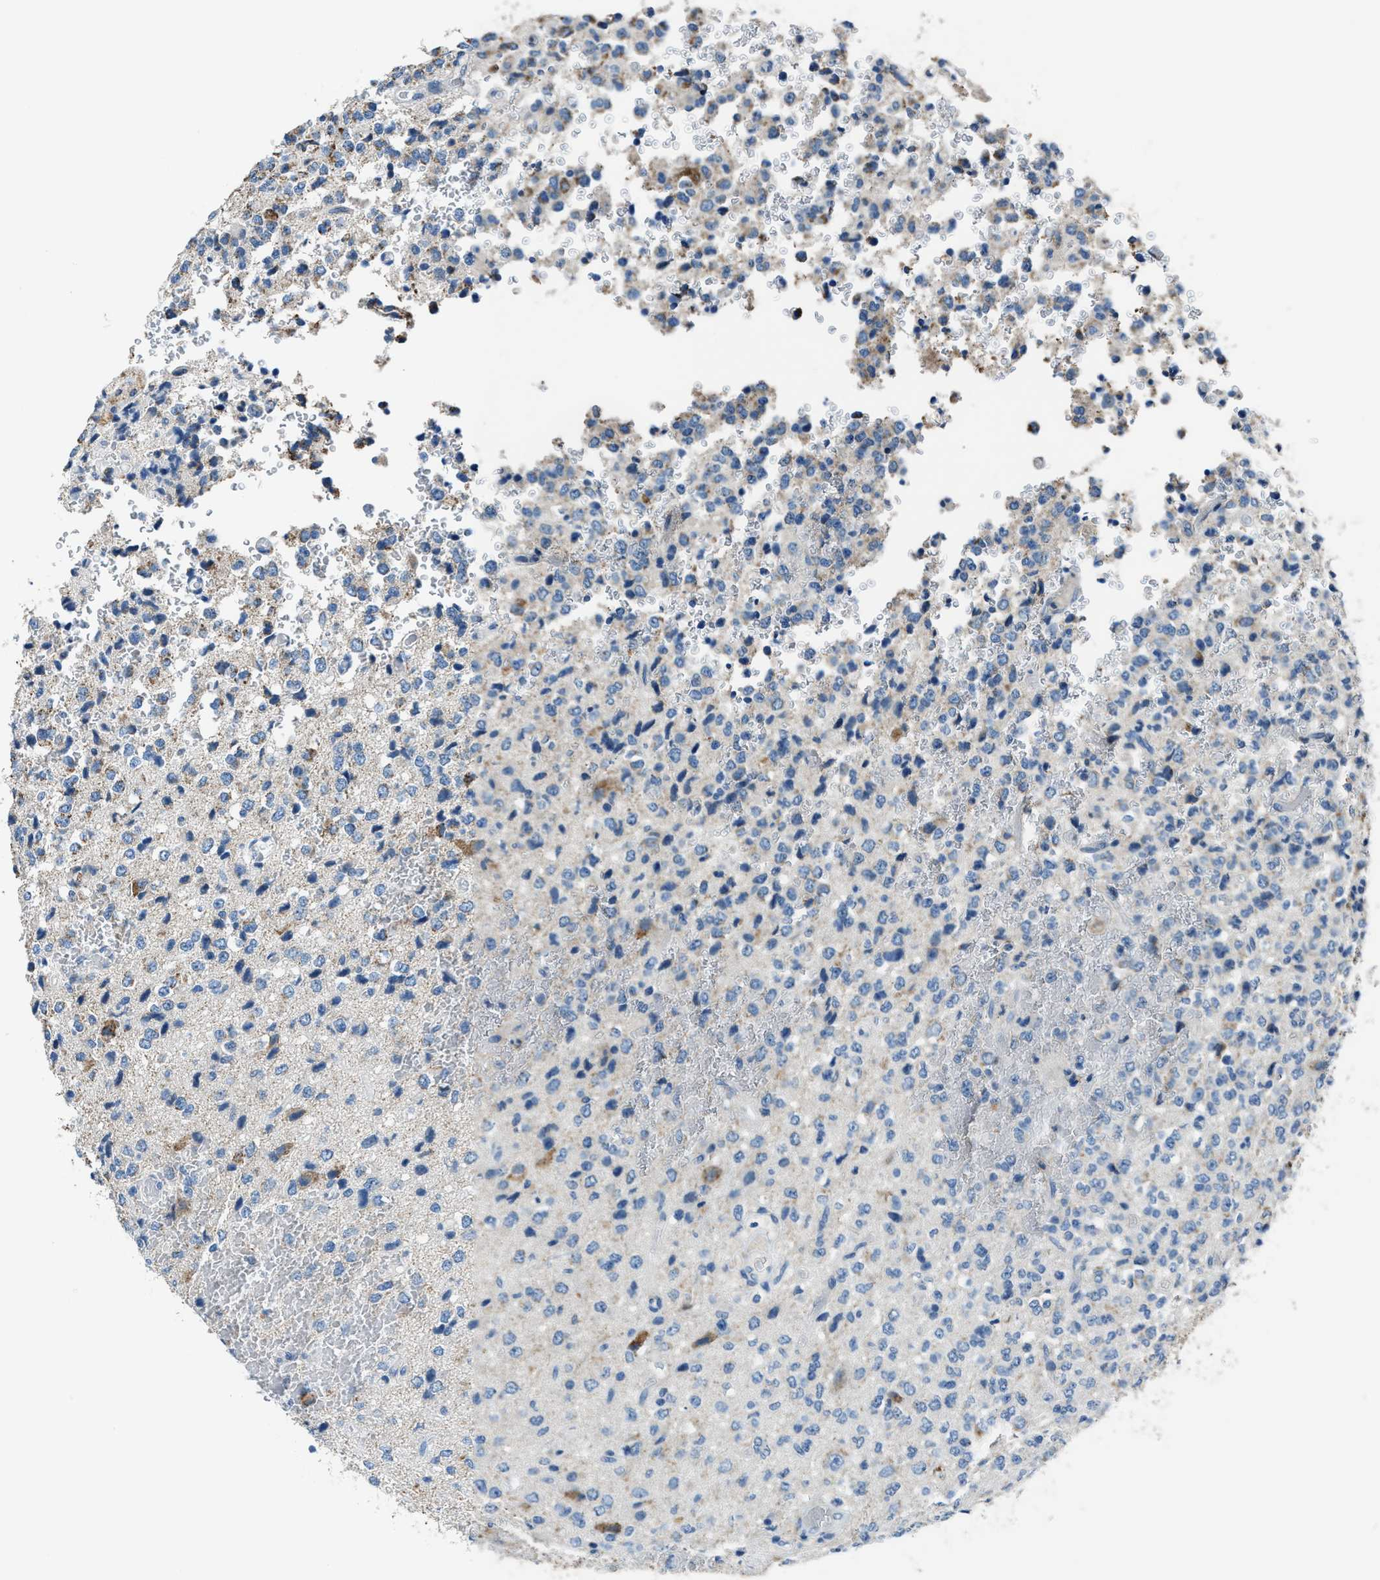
{"staining": {"intensity": "weak", "quantity": "<25%", "location": "cytoplasmic/membranous"}, "tissue": "glioma", "cell_type": "Tumor cells", "image_type": "cancer", "snomed": [{"axis": "morphology", "description": "Glioma, malignant, High grade"}, {"axis": "topography", "description": "pancreas cauda"}], "caption": "Malignant glioma (high-grade) was stained to show a protein in brown. There is no significant positivity in tumor cells.", "gene": "ADAM2", "patient": {"sex": "male", "age": 60}}